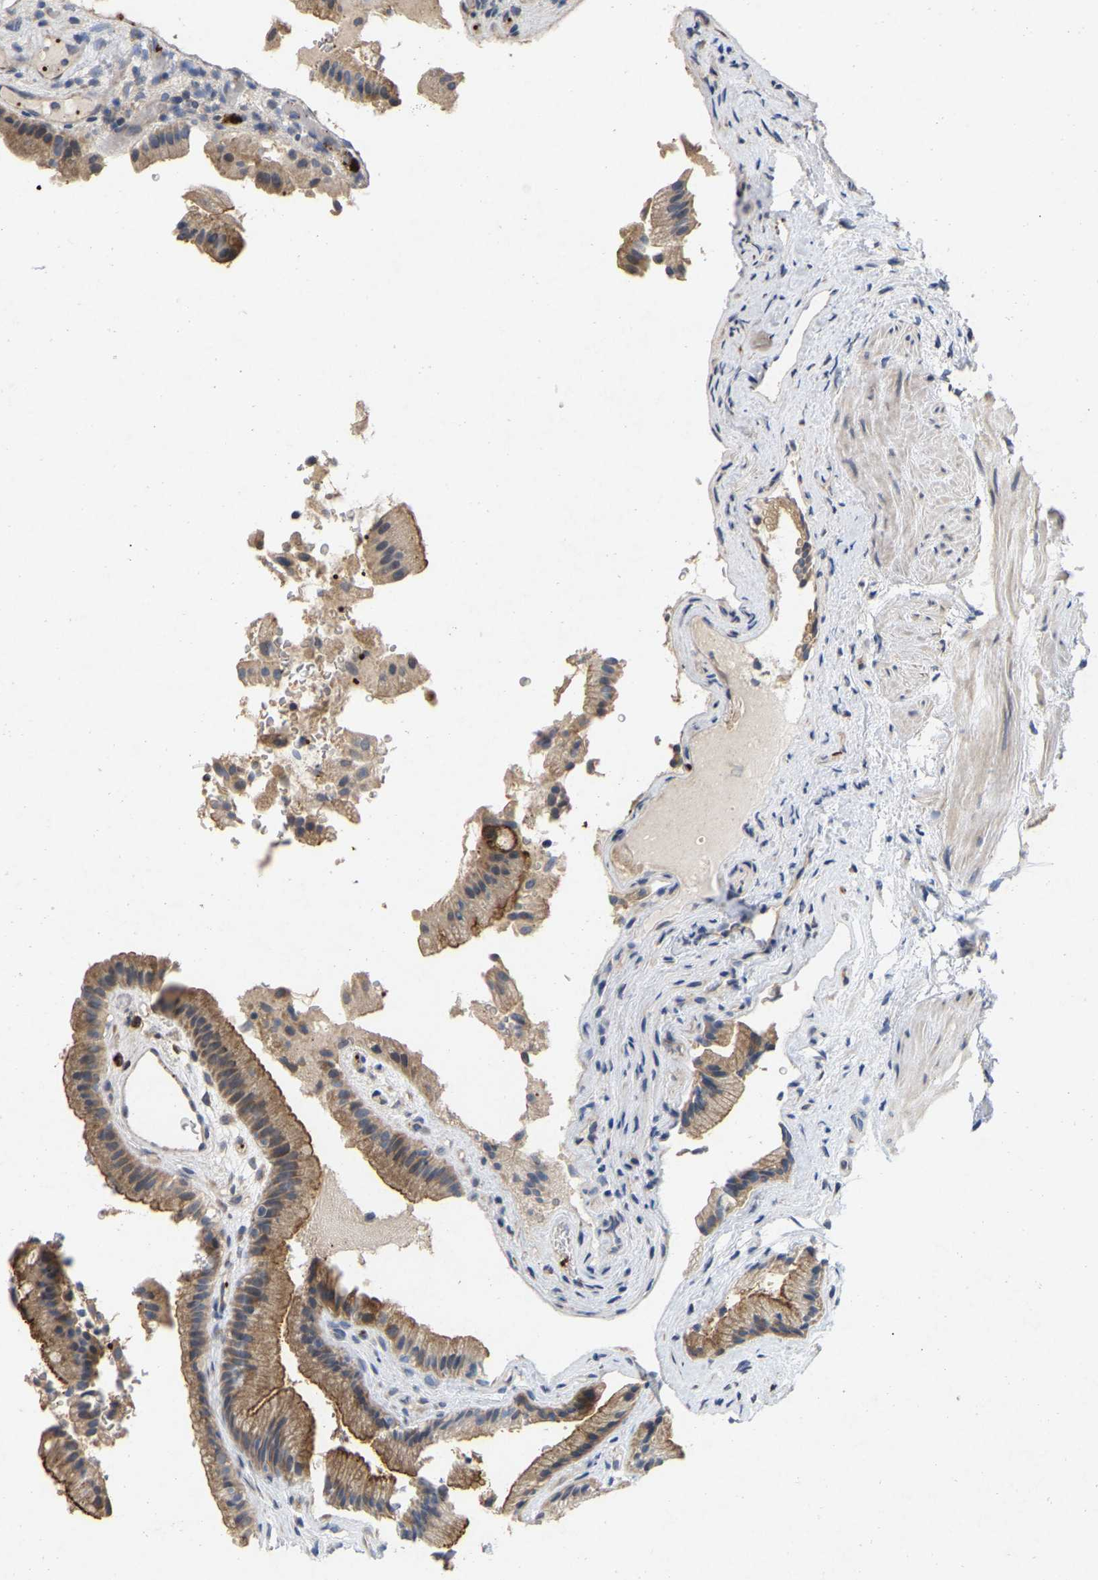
{"staining": {"intensity": "moderate", "quantity": ">75%", "location": "cytoplasmic/membranous"}, "tissue": "gallbladder", "cell_type": "Glandular cells", "image_type": "normal", "snomed": [{"axis": "morphology", "description": "Normal tissue, NOS"}, {"axis": "topography", "description": "Gallbladder"}], "caption": "Gallbladder stained with DAB (3,3'-diaminobenzidine) immunohistochemistry shows medium levels of moderate cytoplasmic/membranous expression in approximately >75% of glandular cells.", "gene": "RHEB", "patient": {"sex": "male", "age": 49}}